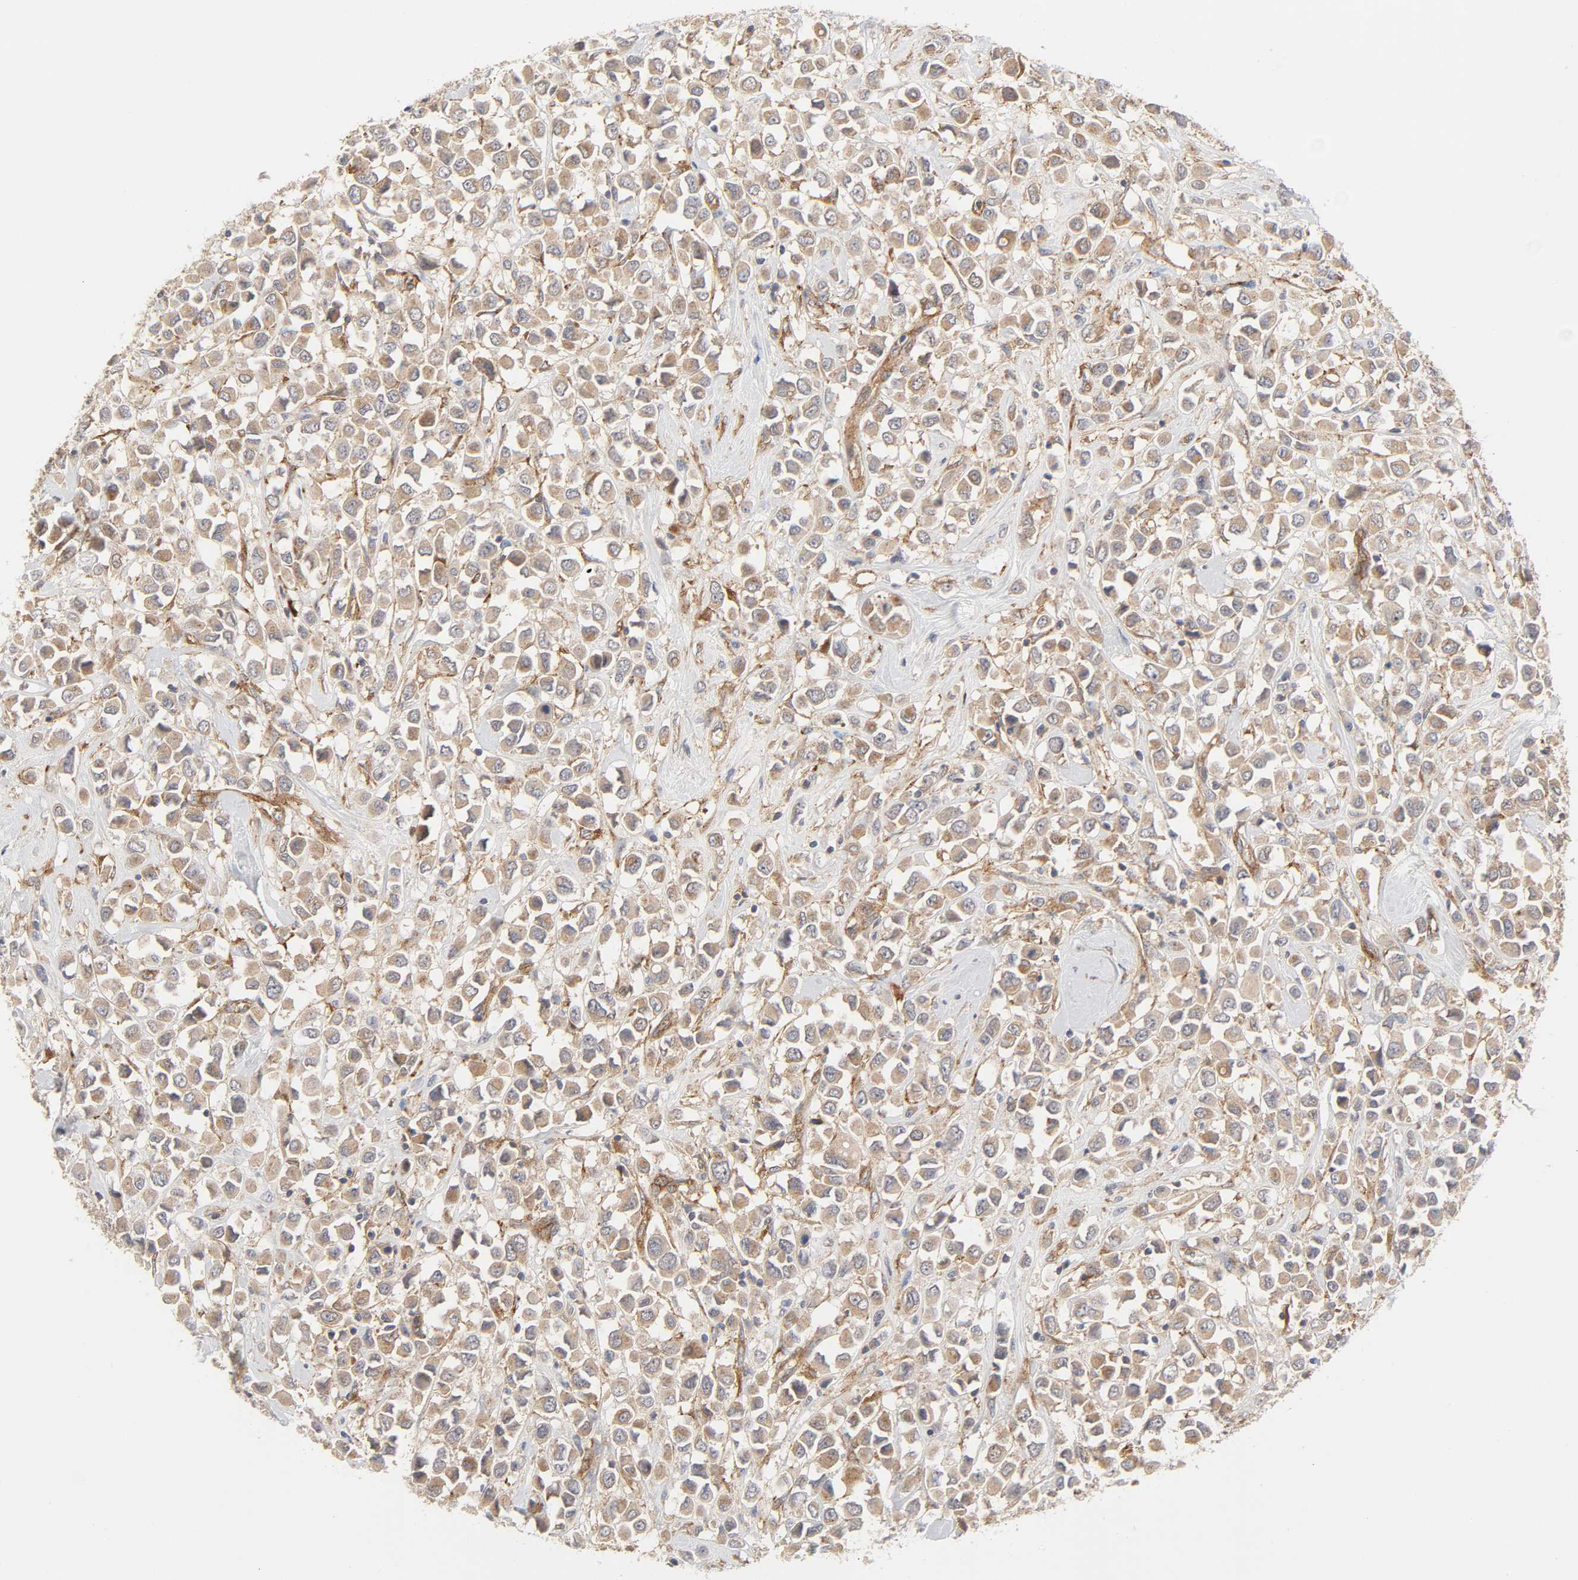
{"staining": {"intensity": "moderate", "quantity": ">75%", "location": "cytoplasmic/membranous"}, "tissue": "breast cancer", "cell_type": "Tumor cells", "image_type": "cancer", "snomed": [{"axis": "morphology", "description": "Duct carcinoma"}, {"axis": "topography", "description": "Breast"}], "caption": "Moderate cytoplasmic/membranous staining for a protein is seen in approximately >75% of tumor cells of breast cancer using immunohistochemistry.", "gene": "AP2A1", "patient": {"sex": "female", "age": 61}}